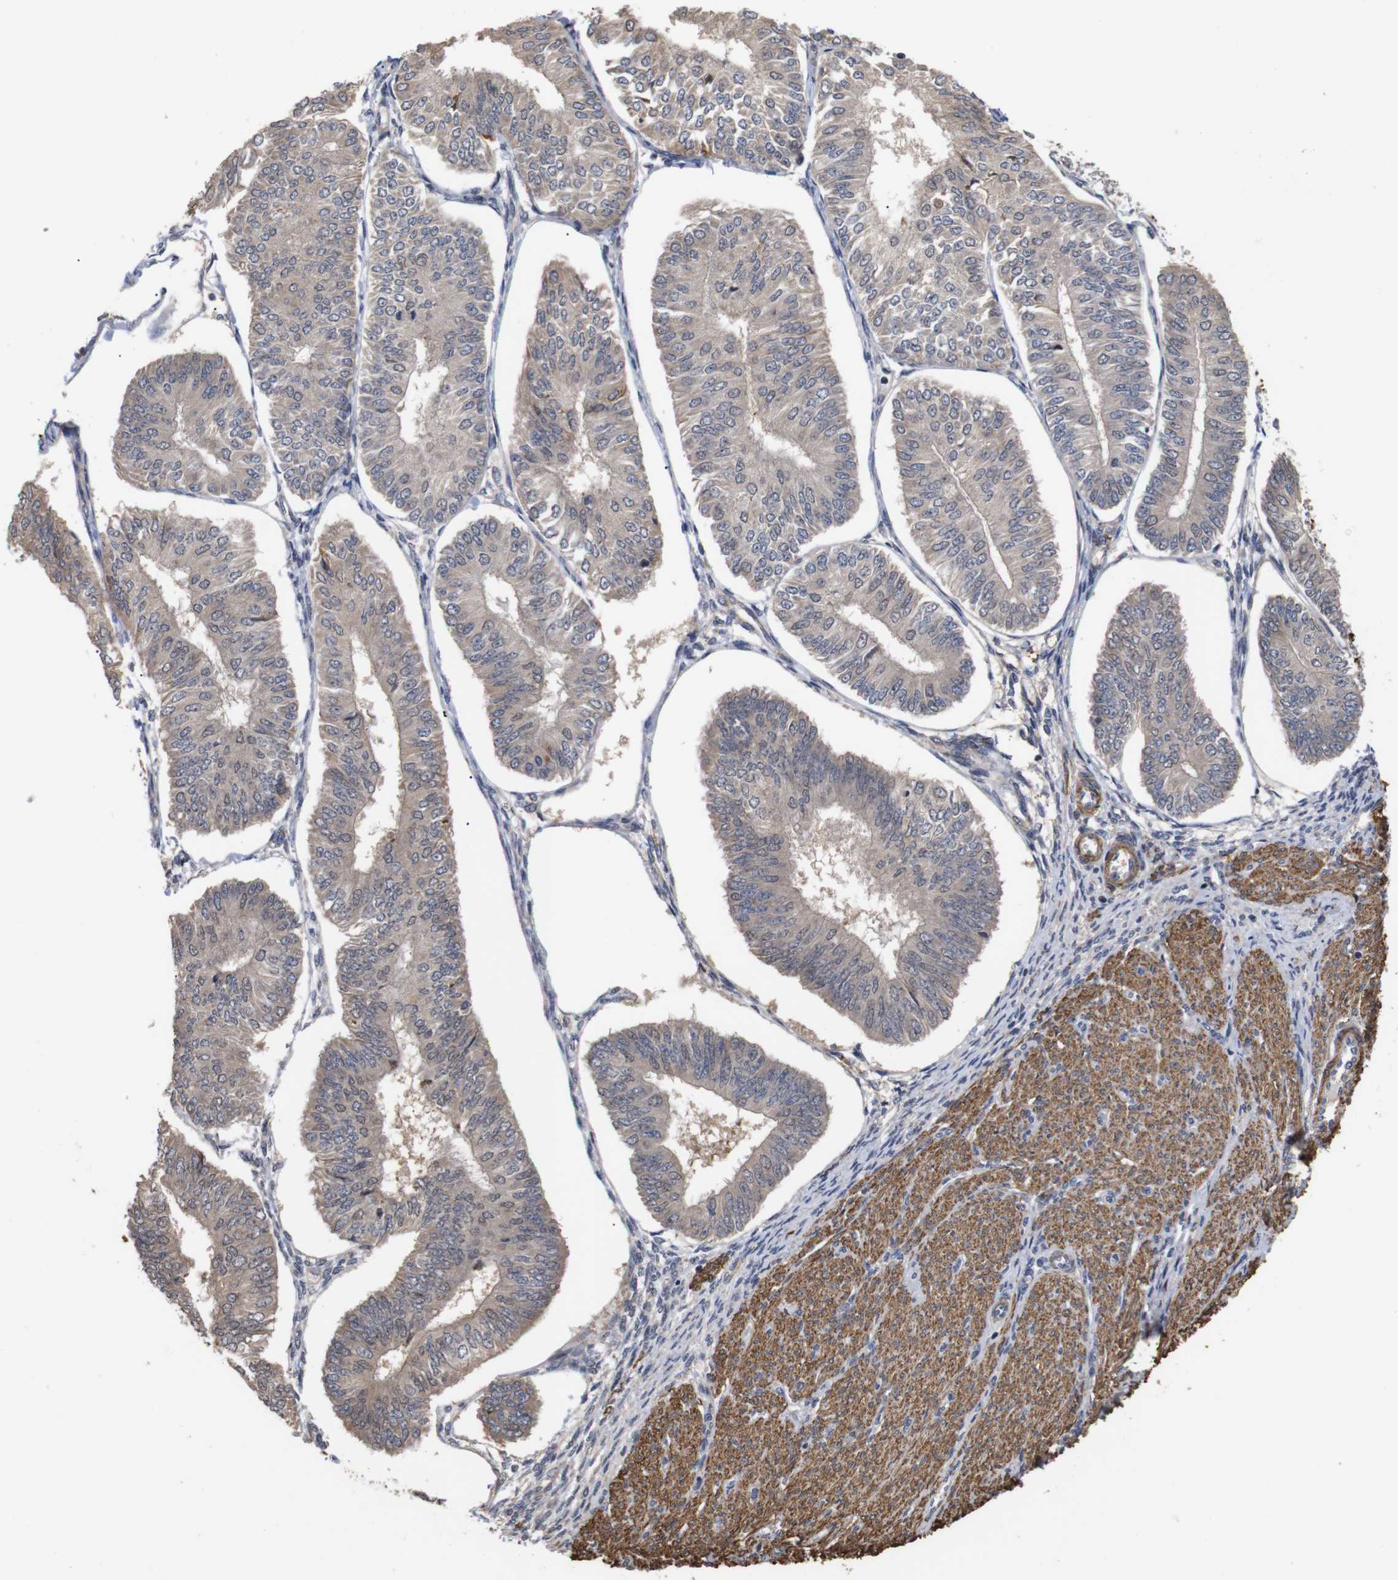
{"staining": {"intensity": "weak", "quantity": ">75%", "location": "cytoplasmic/membranous"}, "tissue": "endometrial cancer", "cell_type": "Tumor cells", "image_type": "cancer", "snomed": [{"axis": "morphology", "description": "Adenocarcinoma, NOS"}, {"axis": "topography", "description": "Endometrium"}], "caption": "This micrograph demonstrates immunohistochemistry staining of endometrial adenocarcinoma, with low weak cytoplasmic/membranous expression in approximately >75% of tumor cells.", "gene": "PDLIM5", "patient": {"sex": "female", "age": 58}}